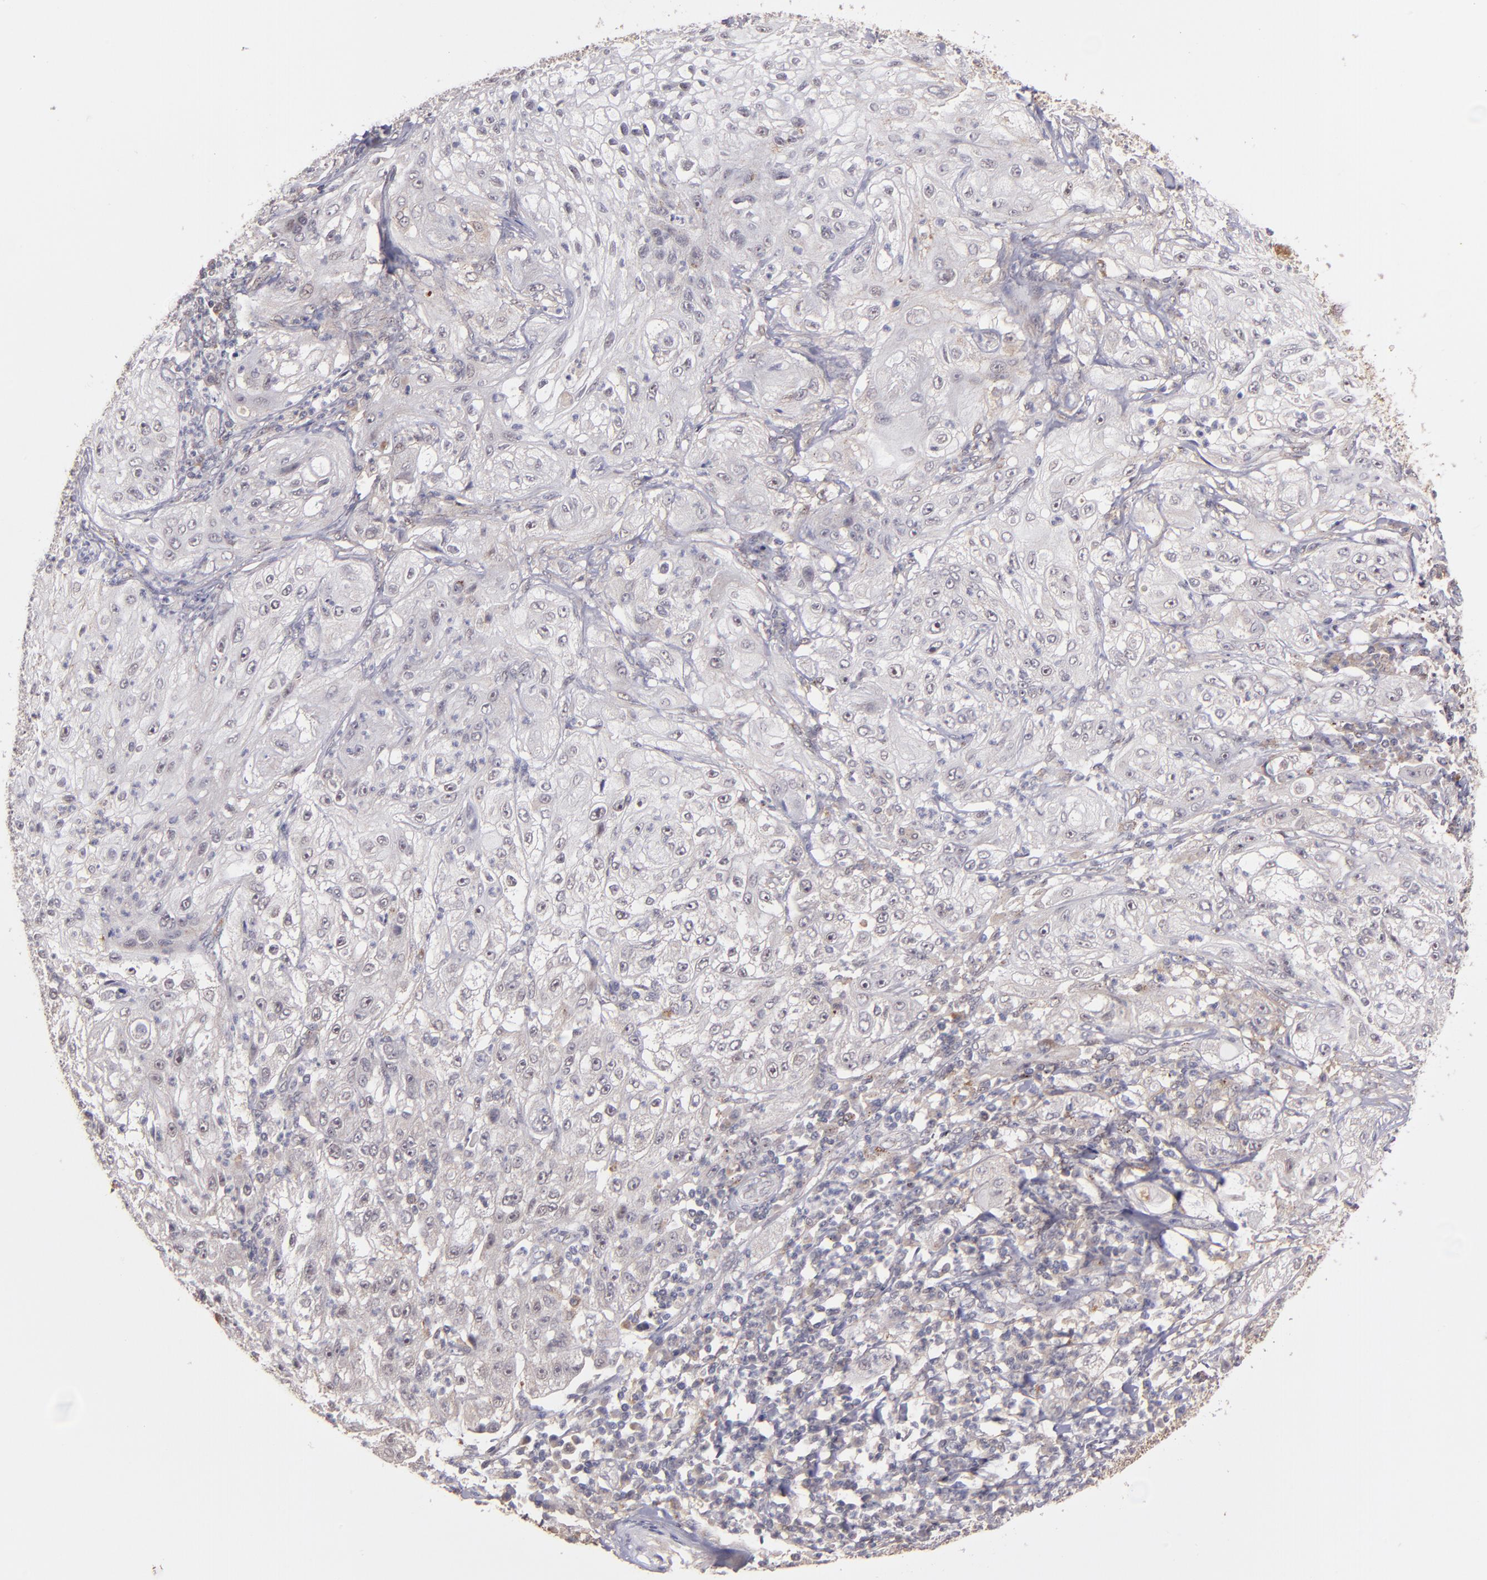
{"staining": {"intensity": "weak", "quantity": "<25%", "location": "cytoplasmic/membranous"}, "tissue": "lung cancer", "cell_type": "Tumor cells", "image_type": "cancer", "snomed": [{"axis": "morphology", "description": "Inflammation, NOS"}, {"axis": "morphology", "description": "Squamous cell carcinoma, NOS"}, {"axis": "topography", "description": "Lymph node"}, {"axis": "topography", "description": "Soft tissue"}, {"axis": "topography", "description": "Lung"}], "caption": "This is an immunohistochemistry histopathology image of human lung cancer (squamous cell carcinoma). There is no positivity in tumor cells.", "gene": "ZFYVE1", "patient": {"sex": "male", "age": 66}}